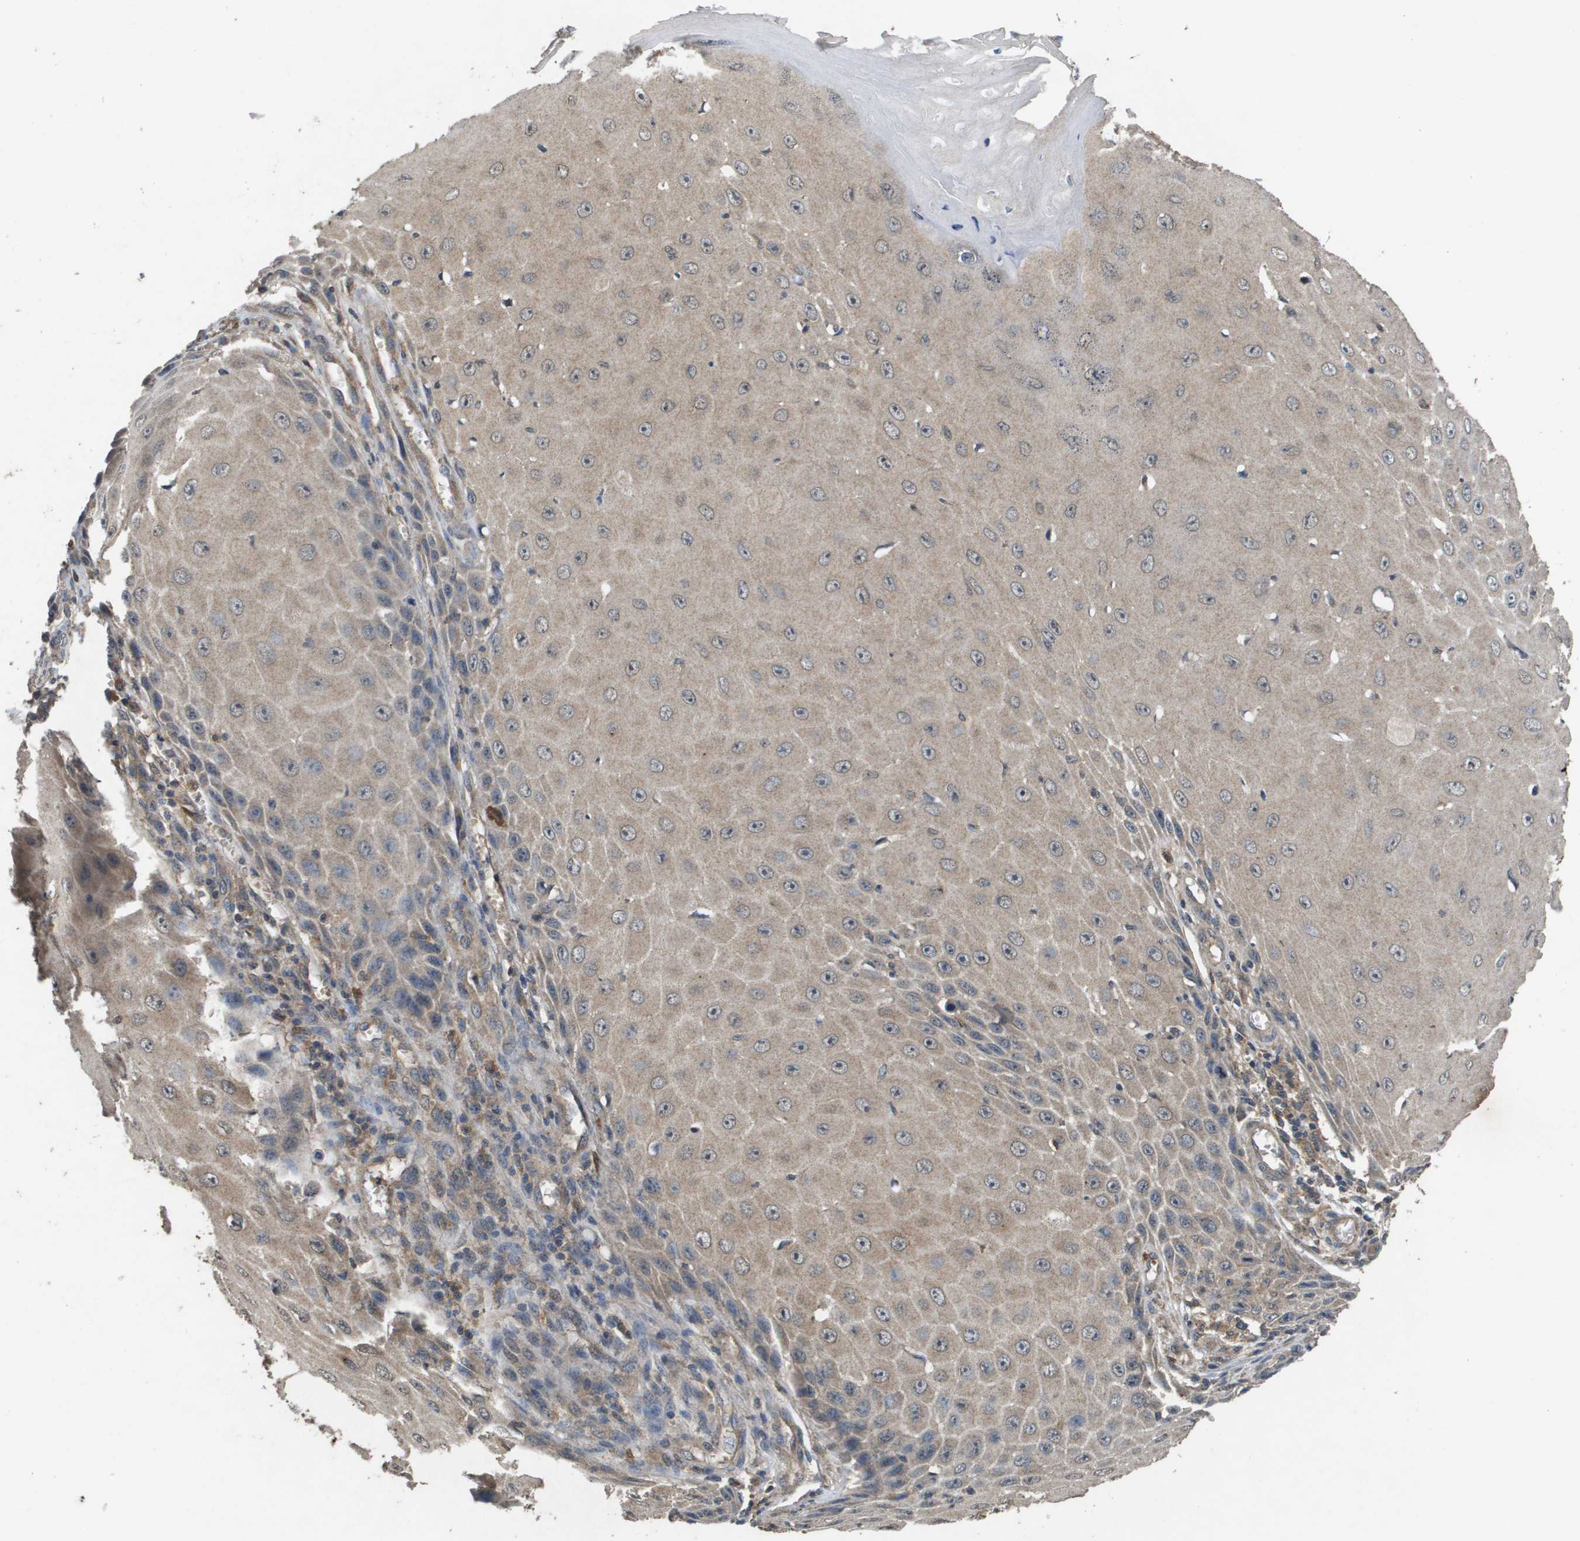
{"staining": {"intensity": "weak", "quantity": ">75%", "location": "cytoplasmic/membranous"}, "tissue": "skin cancer", "cell_type": "Tumor cells", "image_type": "cancer", "snomed": [{"axis": "morphology", "description": "Squamous cell carcinoma, NOS"}, {"axis": "topography", "description": "Skin"}], "caption": "Skin cancer (squamous cell carcinoma) tissue exhibits weak cytoplasmic/membranous positivity in about >75% of tumor cells, visualized by immunohistochemistry.", "gene": "PROC", "patient": {"sex": "female", "age": 73}}